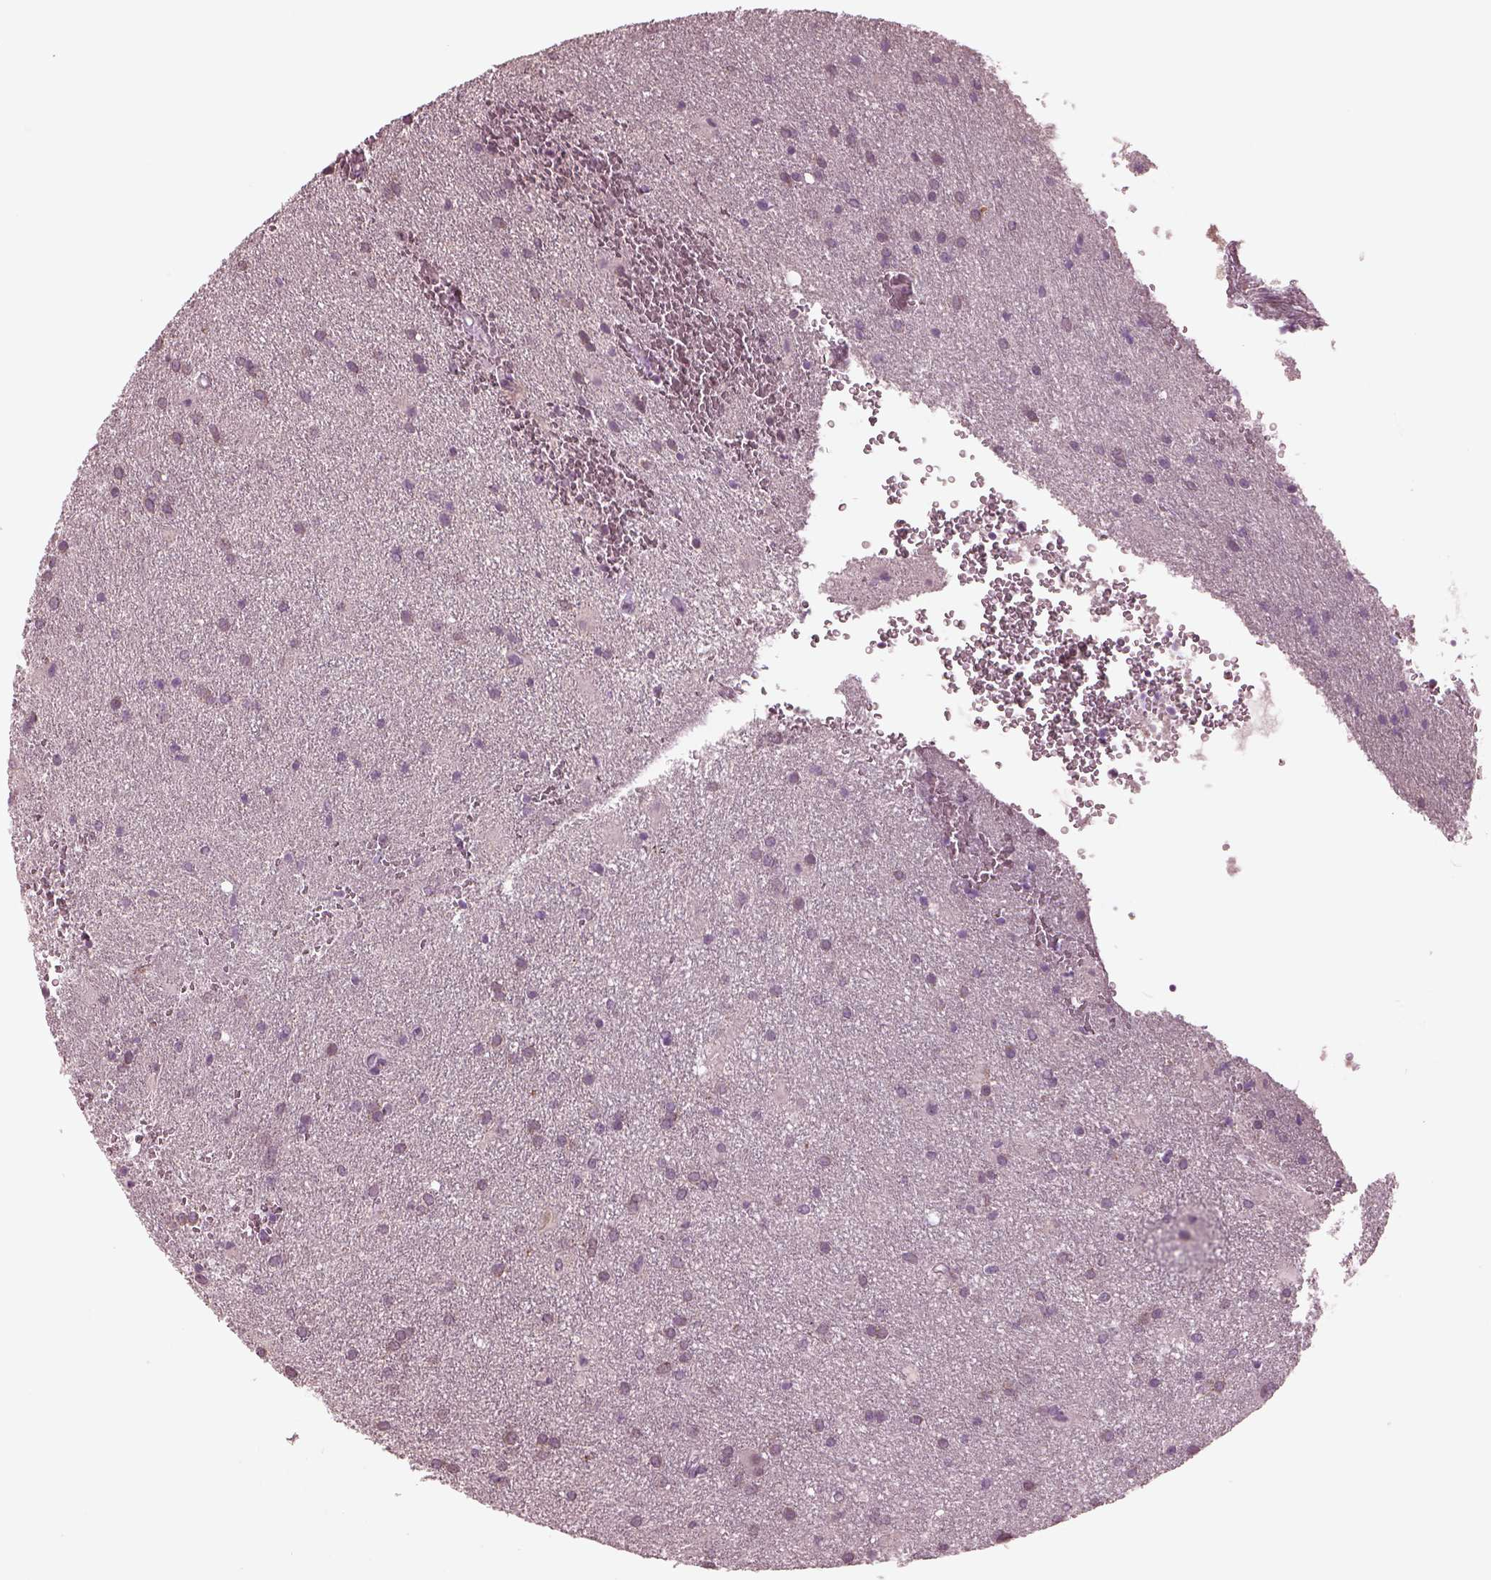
{"staining": {"intensity": "negative", "quantity": "none", "location": "none"}, "tissue": "glioma", "cell_type": "Tumor cells", "image_type": "cancer", "snomed": [{"axis": "morphology", "description": "Glioma, malignant, Low grade"}, {"axis": "topography", "description": "Brain"}], "caption": "This is a image of immunohistochemistry staining of malignant glioma (low-grade), which shows no expression in tumor cells.", "gene": "CLCN4", "patient": {"sex": "male", "age": 58}}